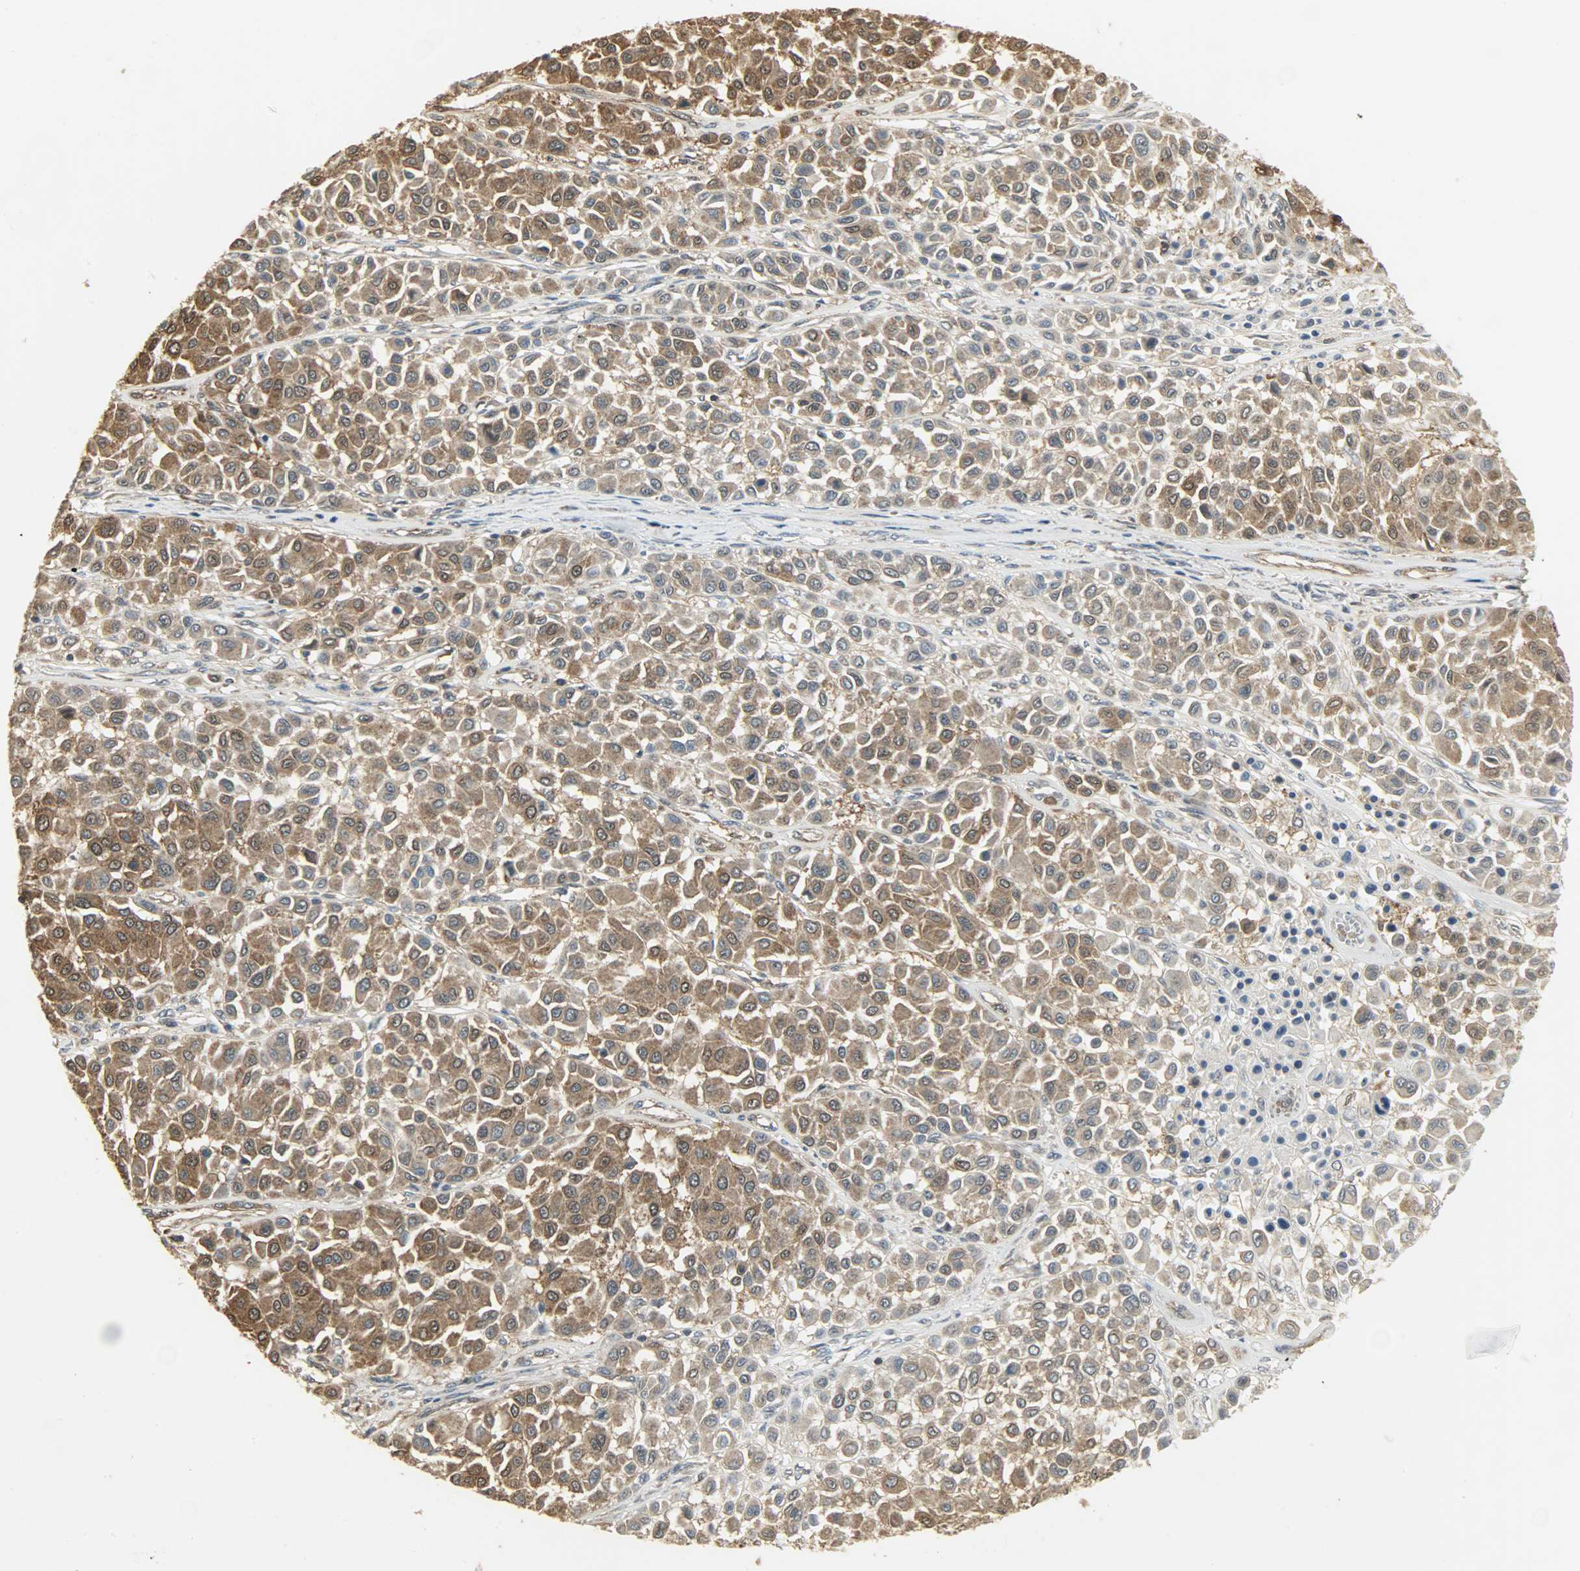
{"staining": {"intensity": "strong", "quantity": ">75%", "location": "cytoplasmic/membranous,nuclear"}, "tissue": "melanoma", "cell_type": "Tumor cells", "image_type": "cancer", "snomed": [{"axis": "morphology", "description": "Malignant melanoma, Metastatic site"}, {"axis": "topography", "description": "Soft tissue"}], "caption": "A micrograph showing strong cytoplasmic/membranous and nuclear expression in approximately >75% of tumor cells in malignant melanoma (metastatic site), as visualized by brown immunohistochemical staining.", "gene": "LDHB", "patient": {"sex": "male", "age": 41}}